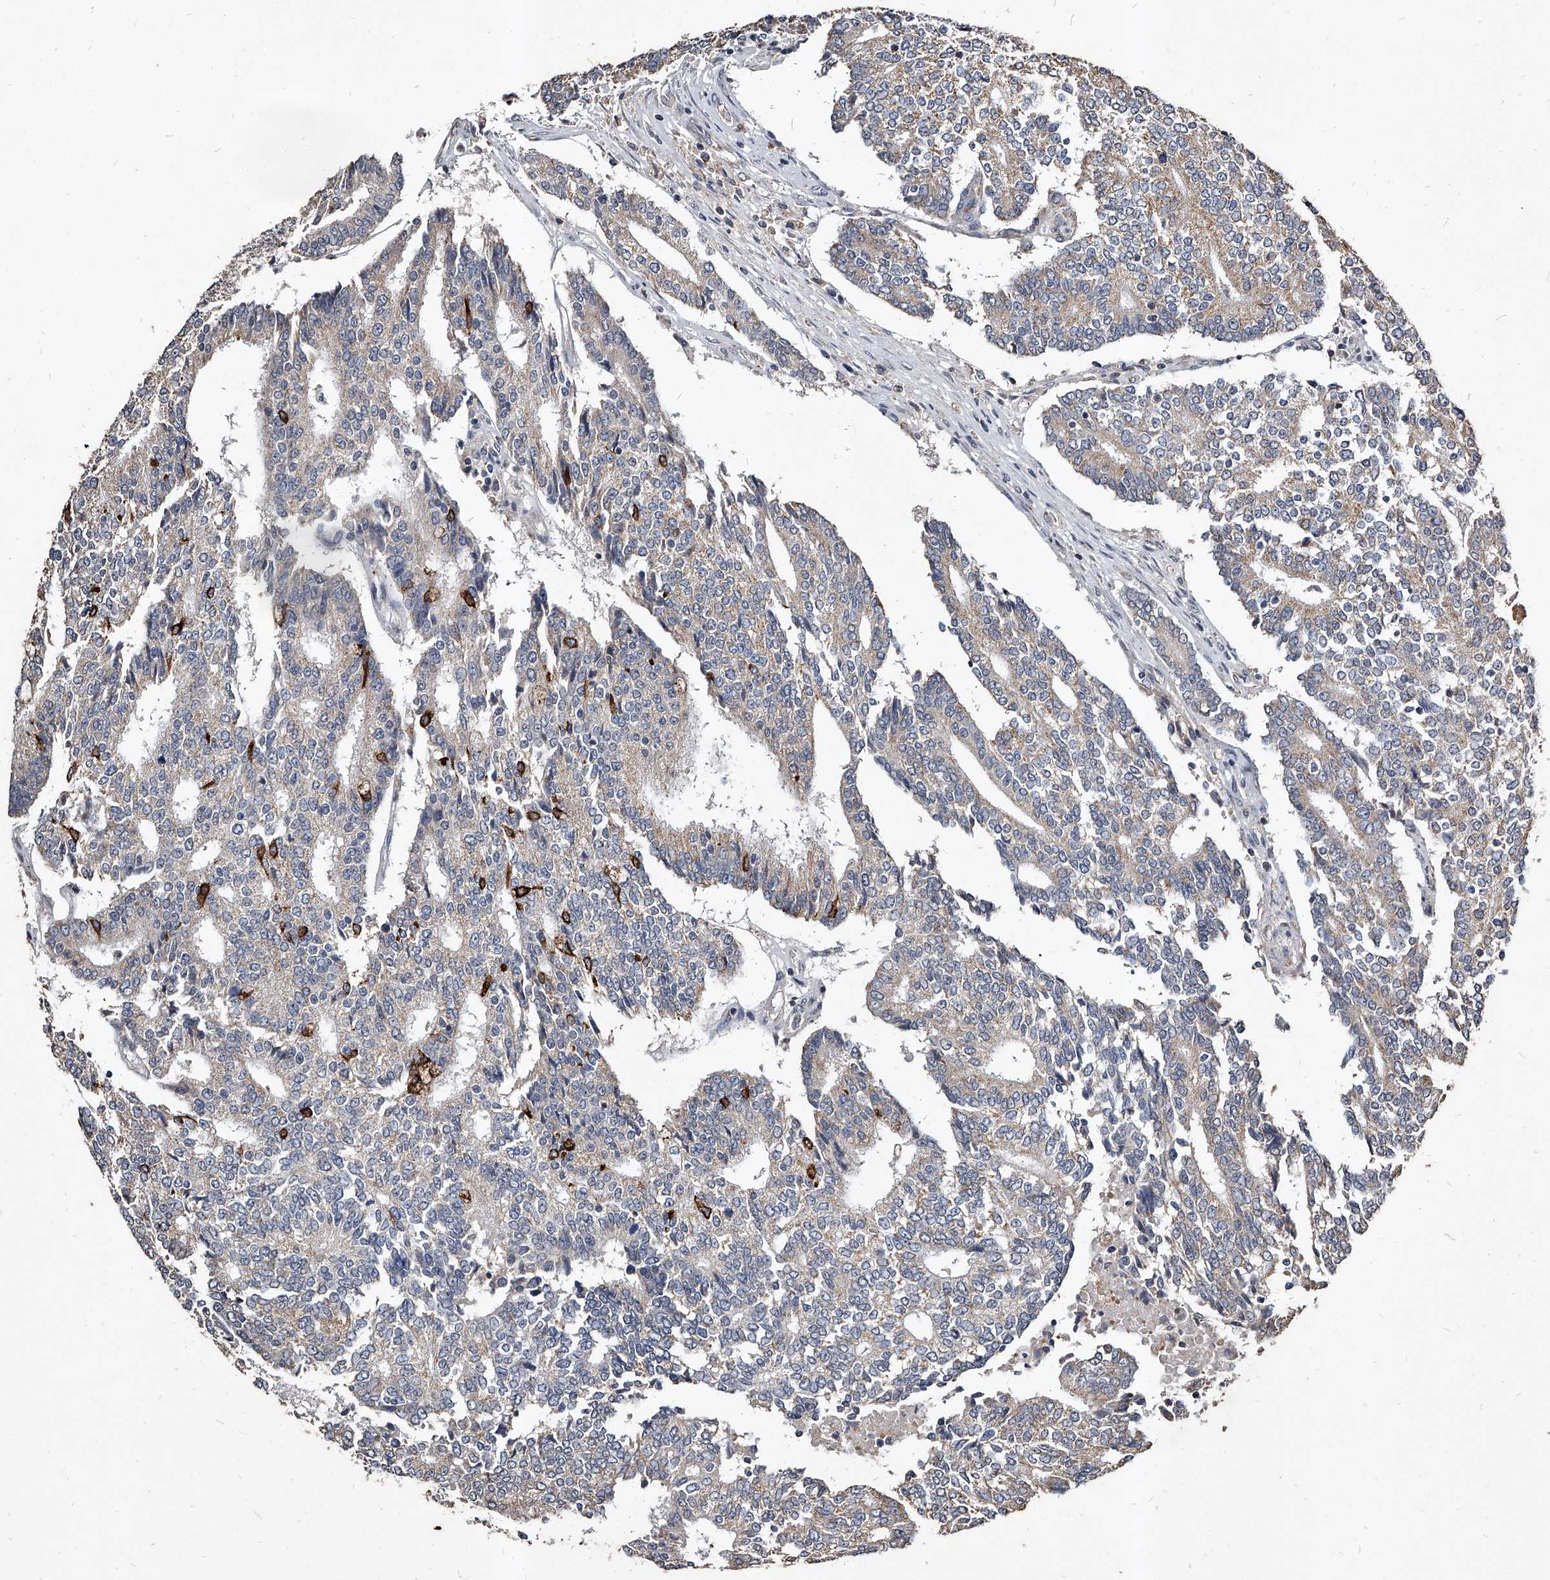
{"staining": {"intensity": "strong", "quantity": "<25%", "location": "cytoplasmic/membranous"}, "tissue": "prostate cancer", "cell_type": "Tumor cells", "image_type": "cancer", "snomed": [{"axis": "morphology", "description": "Normal tissue, NOS"}, {"axis": "morphology", "description": "Adenocarcinoma, High grade"}, {"axis": "topography", "description": "Prostate"}, {"axis": "topography", "description": "Seminal veicle"}], "caption": "There is medium levels of strong cytoplasmic/membranous positivity in tumor cells of prostate high-grade adenocarcinoma, as demonstrated by immunohistochemical staining (brown color).", "gene": "GPR183", "patient": {"sex": "male", "age": 55}}